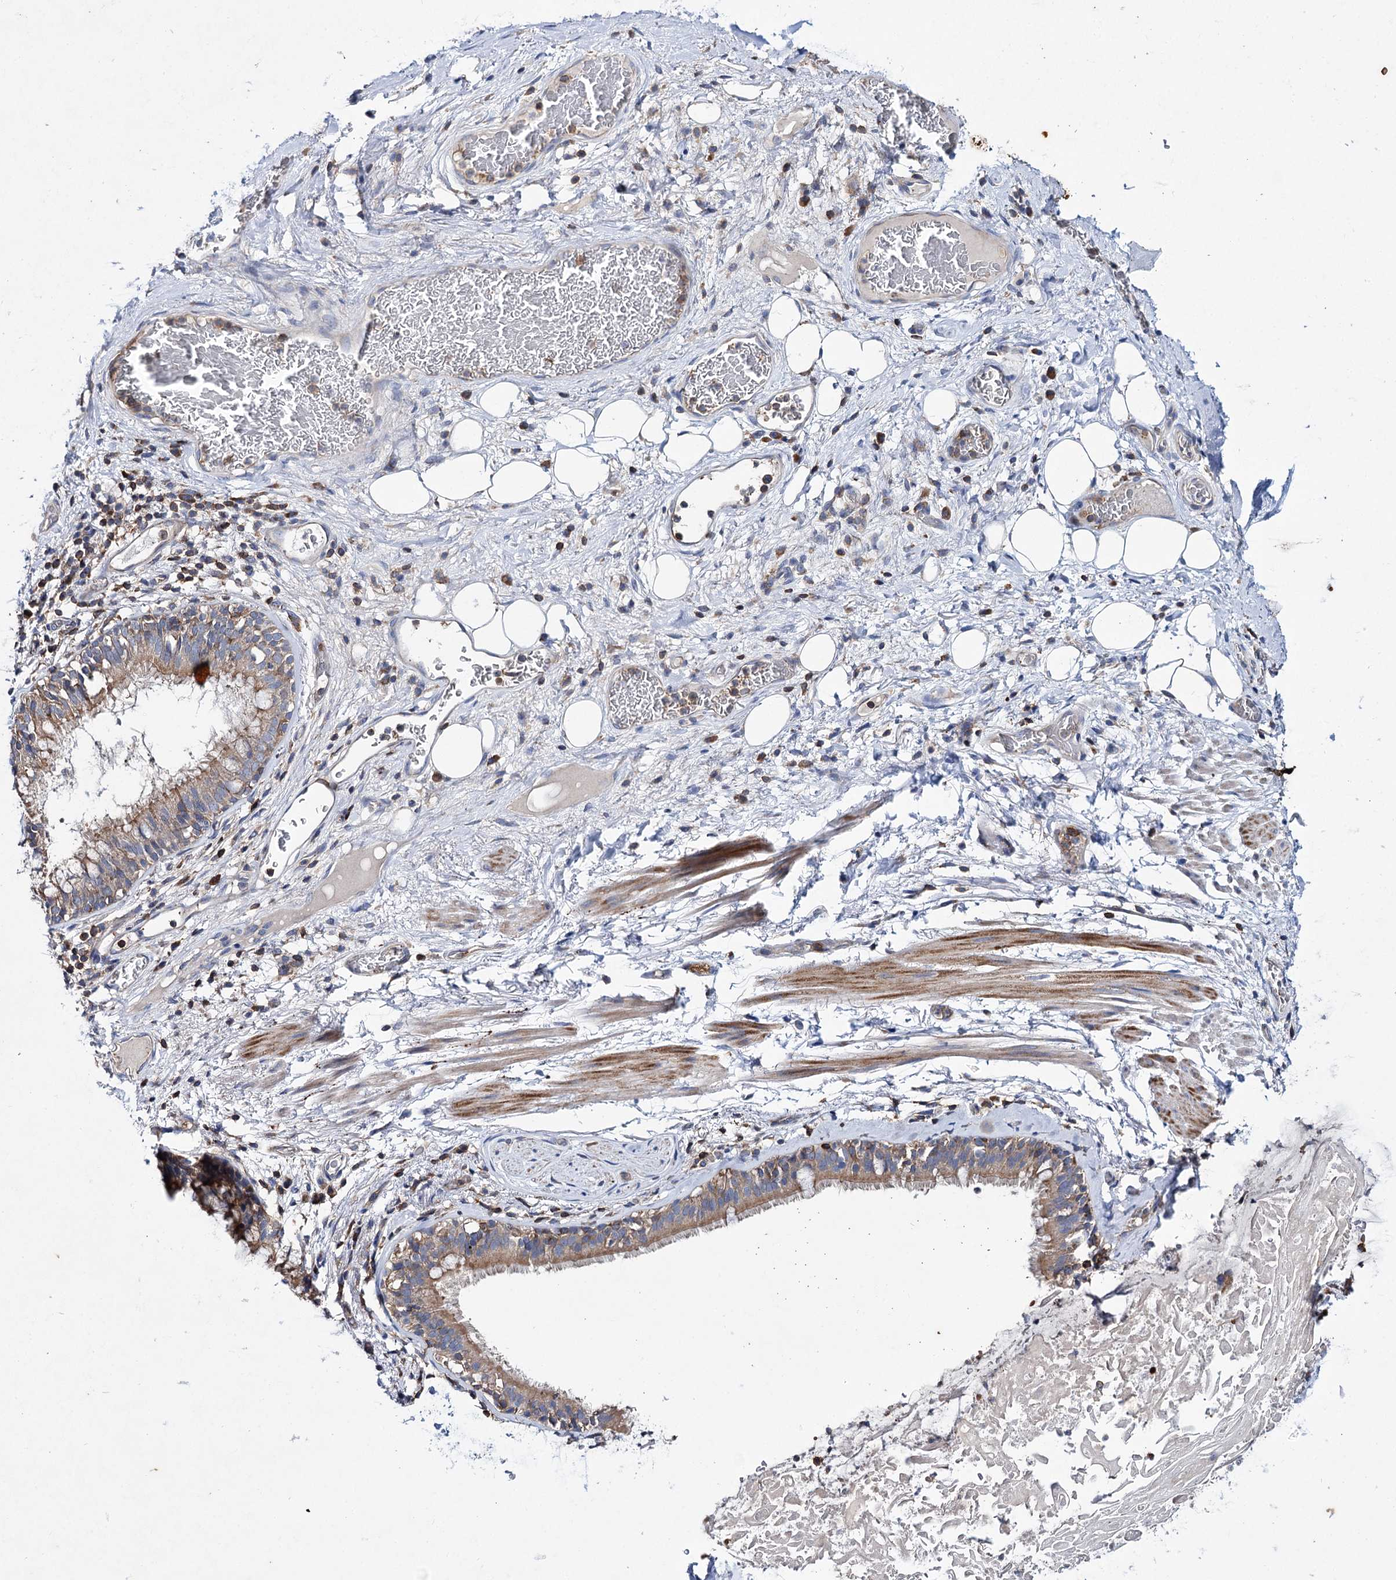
{"staining": {"intensity": "negative", "quantity": "none", "location": "none"}, "tissue": "adipose tissue", "cell_type": "Adipocytes", "image_type": "normal", "snomed": [{"axis": "morphology", "description": "Normal tissue, NOS"}, {"axis": "topography", "description": "Lymph node"}, {"axis": "topography", "description": "Cartilage tissue"}, {"axis": "topography", "description": "Bronchus"}], "caption": "The photomicrograph shows no staining of adipocytes in normal adipose tissue. (Stains: DAB (3,3'-diaminobenzidine) IHC with hematoxylin counter stain, Microscopy: brightfield microscopy at high magnification).", "gene": "UBASH3B", "patient": {"sex": "male", "age": 63}}